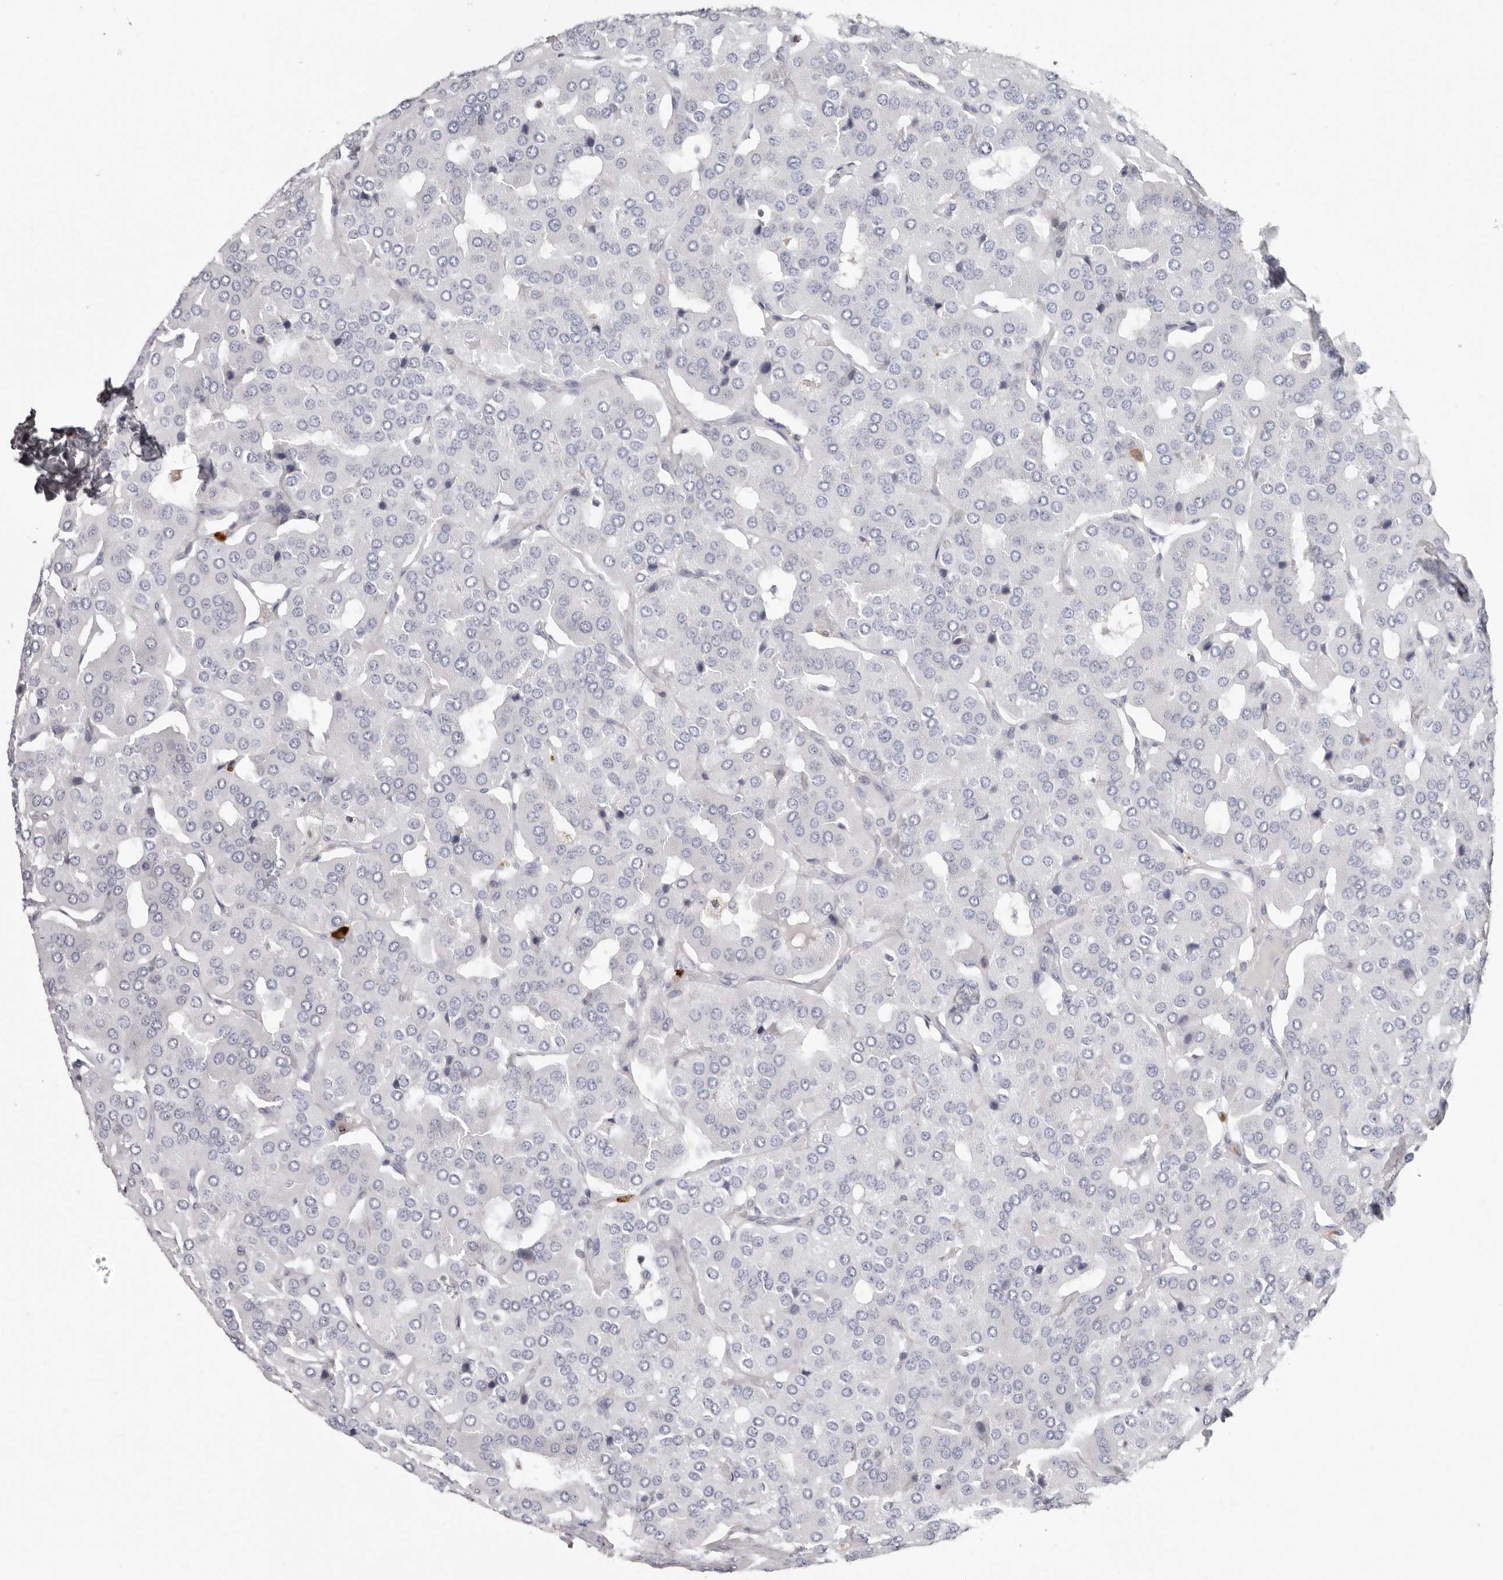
{"staining": {"intensity": "negative", "quantity": "none", "location": "none"}, "tissue": "parathyroid gland", "cell_type": "Glandular cells", "image_type": "normal", "snomed": [{"axis": "morphology", "description": "Normal tissue, NOS"}, {"axis": "morphology", "description": "Adenoma, NOS"}, {"axis": "topography", "description": "Parathyroid gland"}], "caption": "The IHC image has no significant expression in glandular cells of parathyroid gland.", "gene": "PKDCC", "patient": {"sex": "female", "age": 86}}